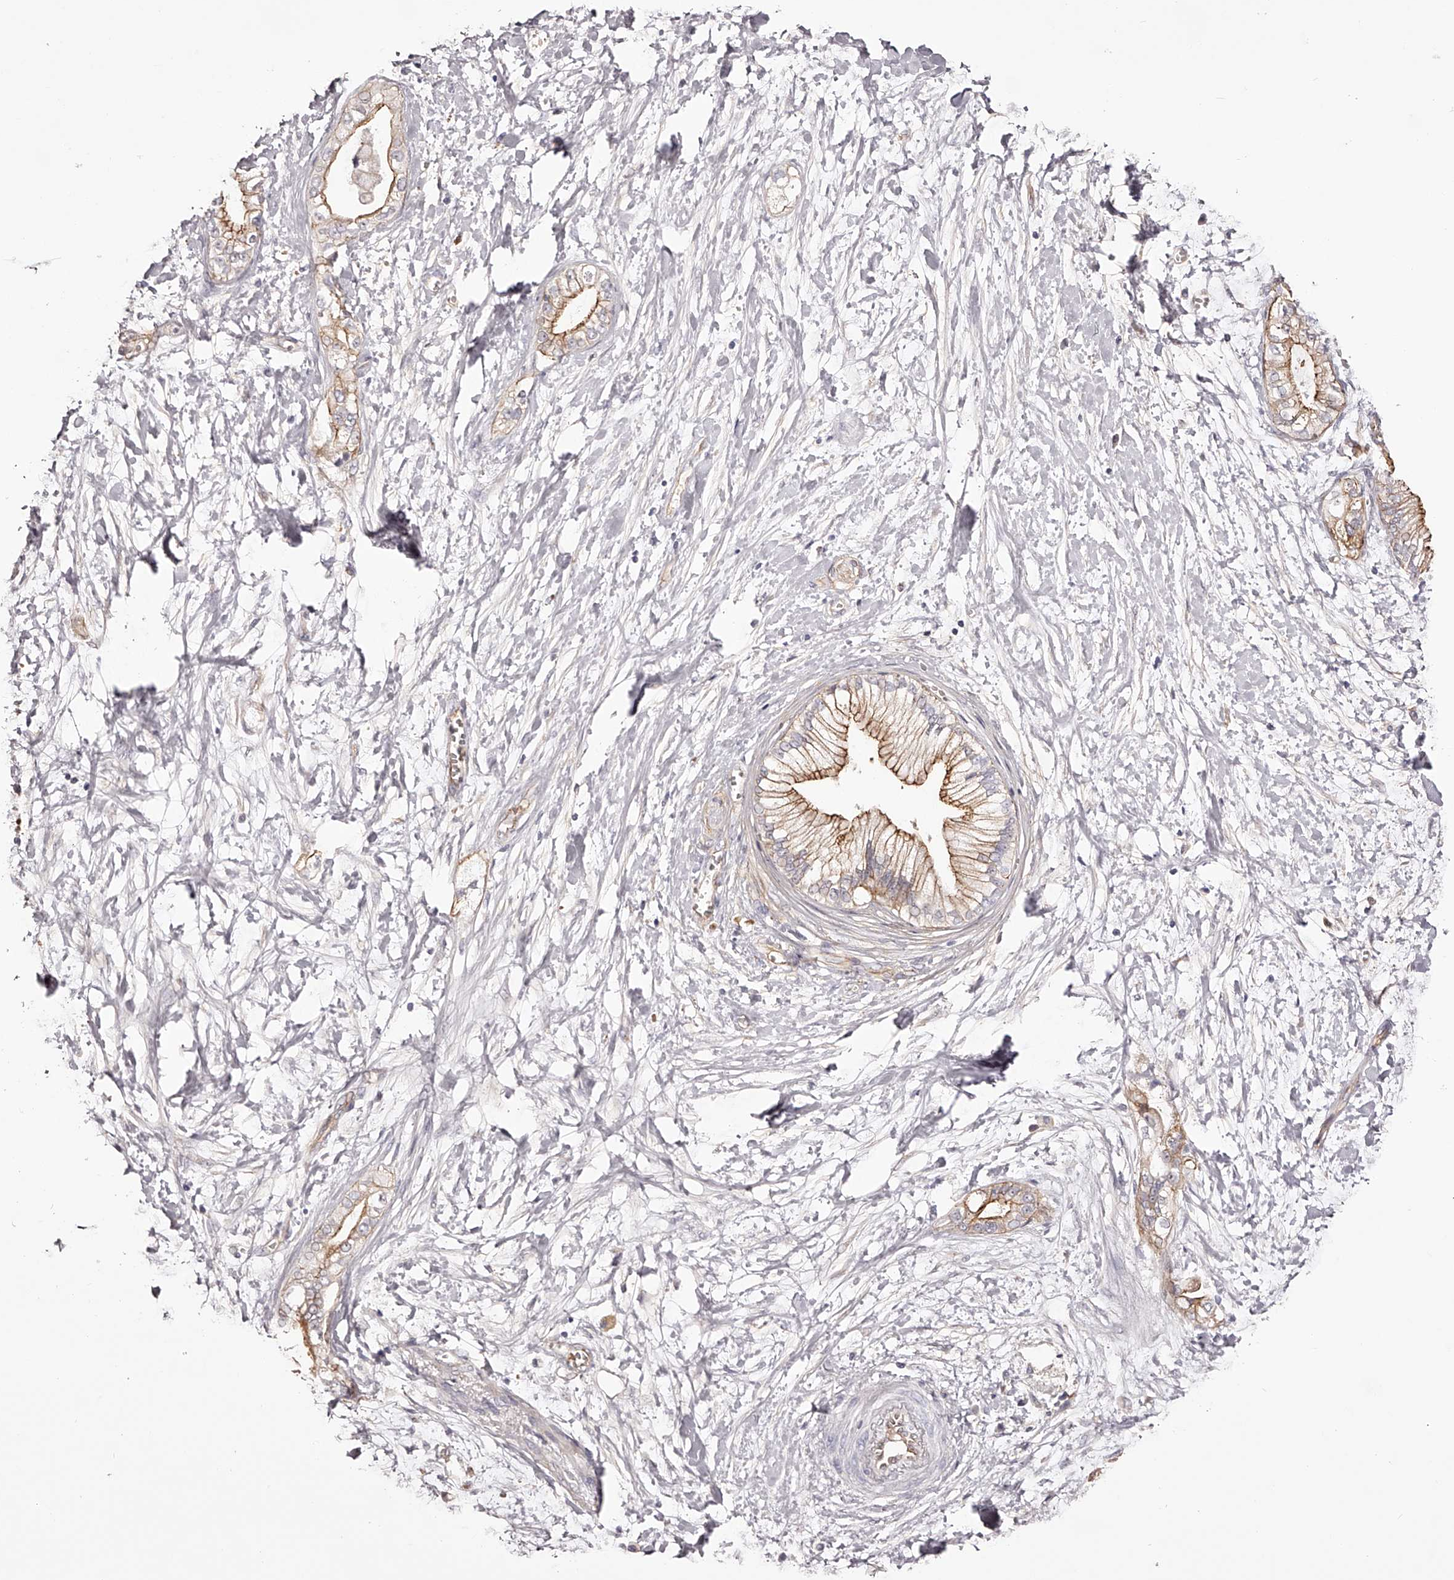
{"staining": {"intensity": "moderate", "quantity": ">75%", "location": "cytoplasmic/membranous"}, "tissue": "pancreatic cancer", "cell_type": "Tumor cells", "image_type": "cancer", "snomed": [{"axis": "morphology", "description": "Adenocarcinoma, NOS"}, {"axis": "topography", "description": "Pancreas"}], "caption": "Human pancreatic cancer stained with a protein marker shows moderate staining in tumor cells.", "gene": "LTV1", "patient": {"sex": "male", "age": 68}}